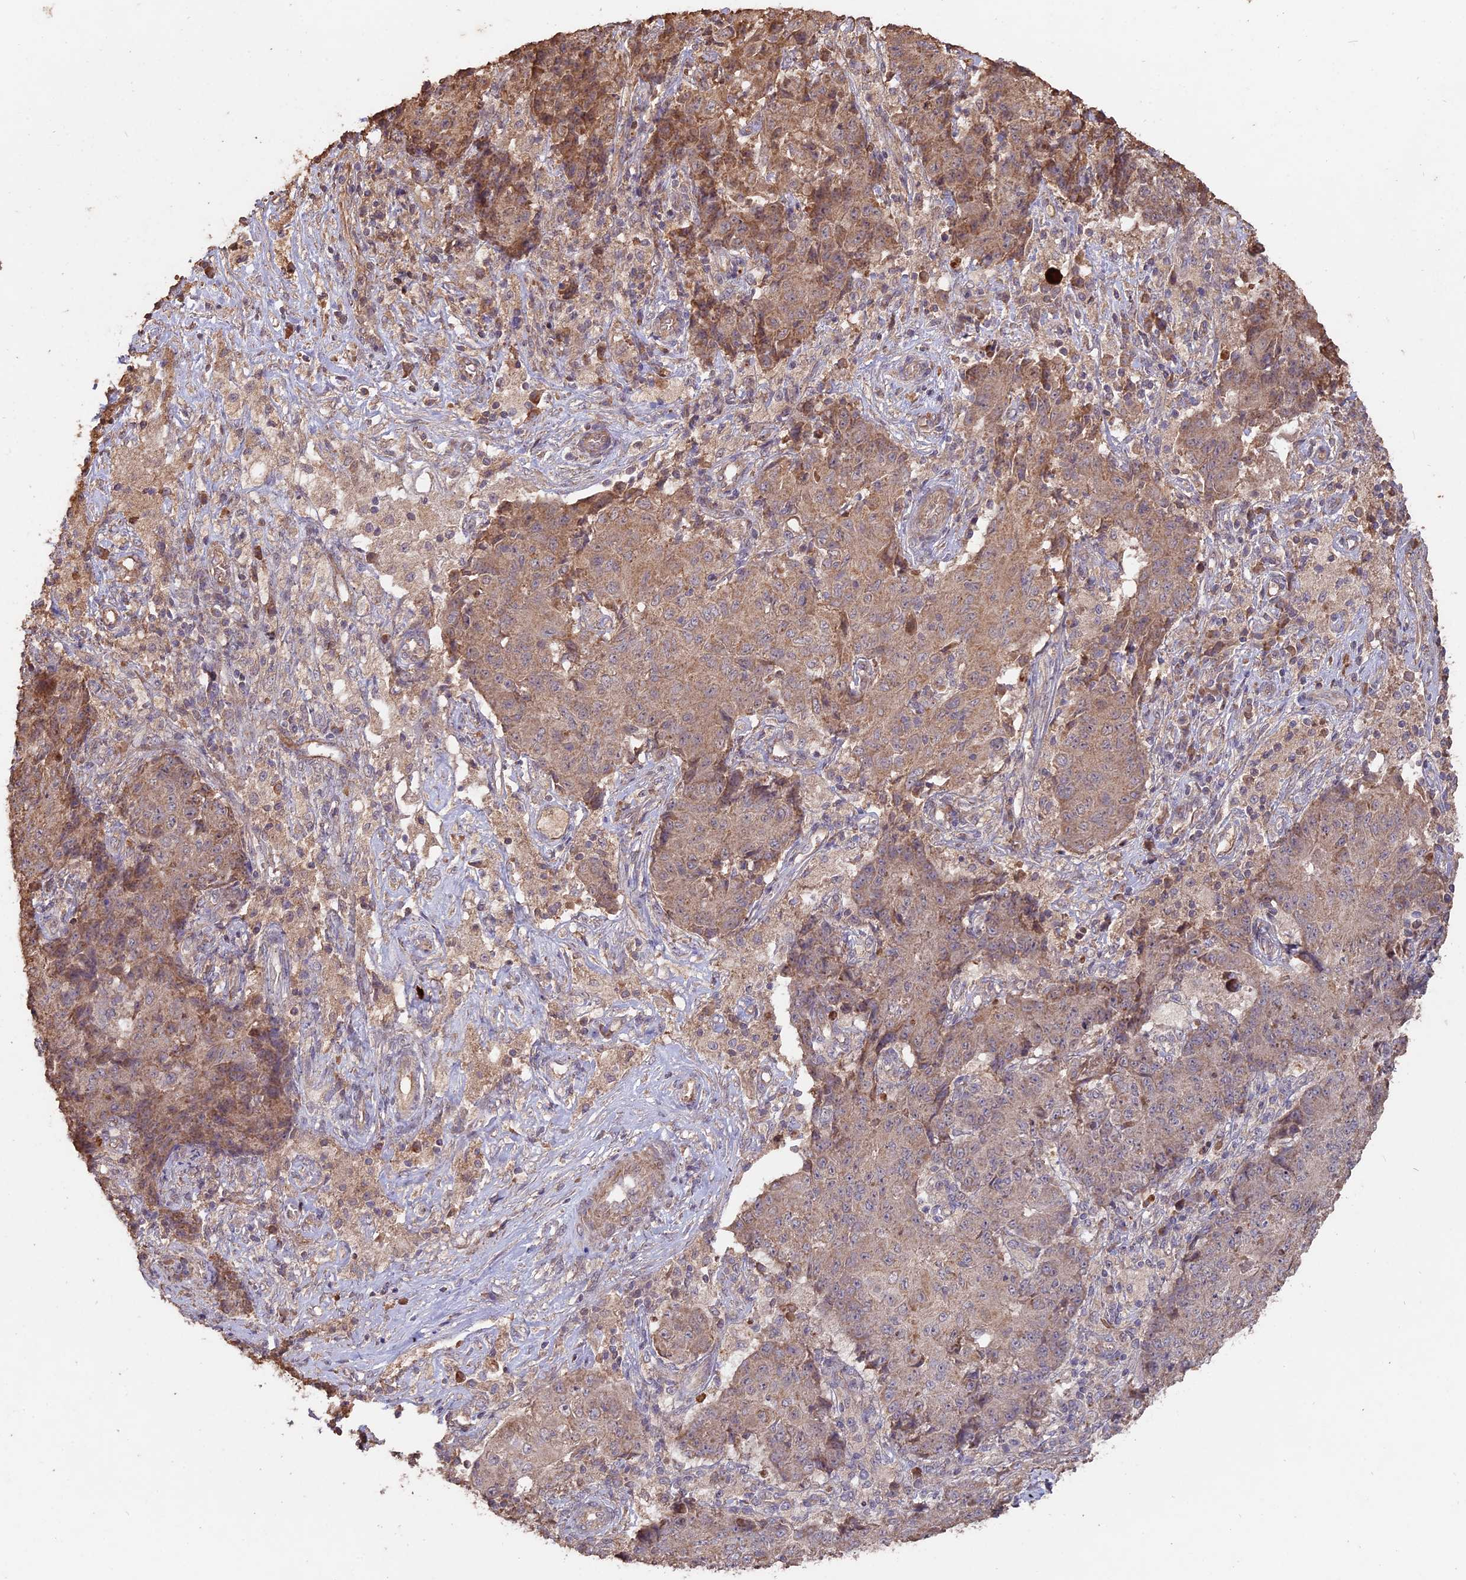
{"staining": {"intensity": "weak", "quantity": ">75%", "location": "cytoplasmic/membranous"}, "tissue": "ovarian cancer", "cell_type": "Tumor cells", "image_type": "cancer", "snomed": [{"axis": "morphology", "description": "Carcinoma, endometroid"}, {"axis": "topography", "description": "Ovary"}], "caption": "Ovarian endometroid carcinoma stained for a protein (brown) exhibits weak cytoplasmic/membranous positive staining in approximately >75% of tumor cells.", "gene": "LAYN", "patient": {"sex": "female", "age": 42}}